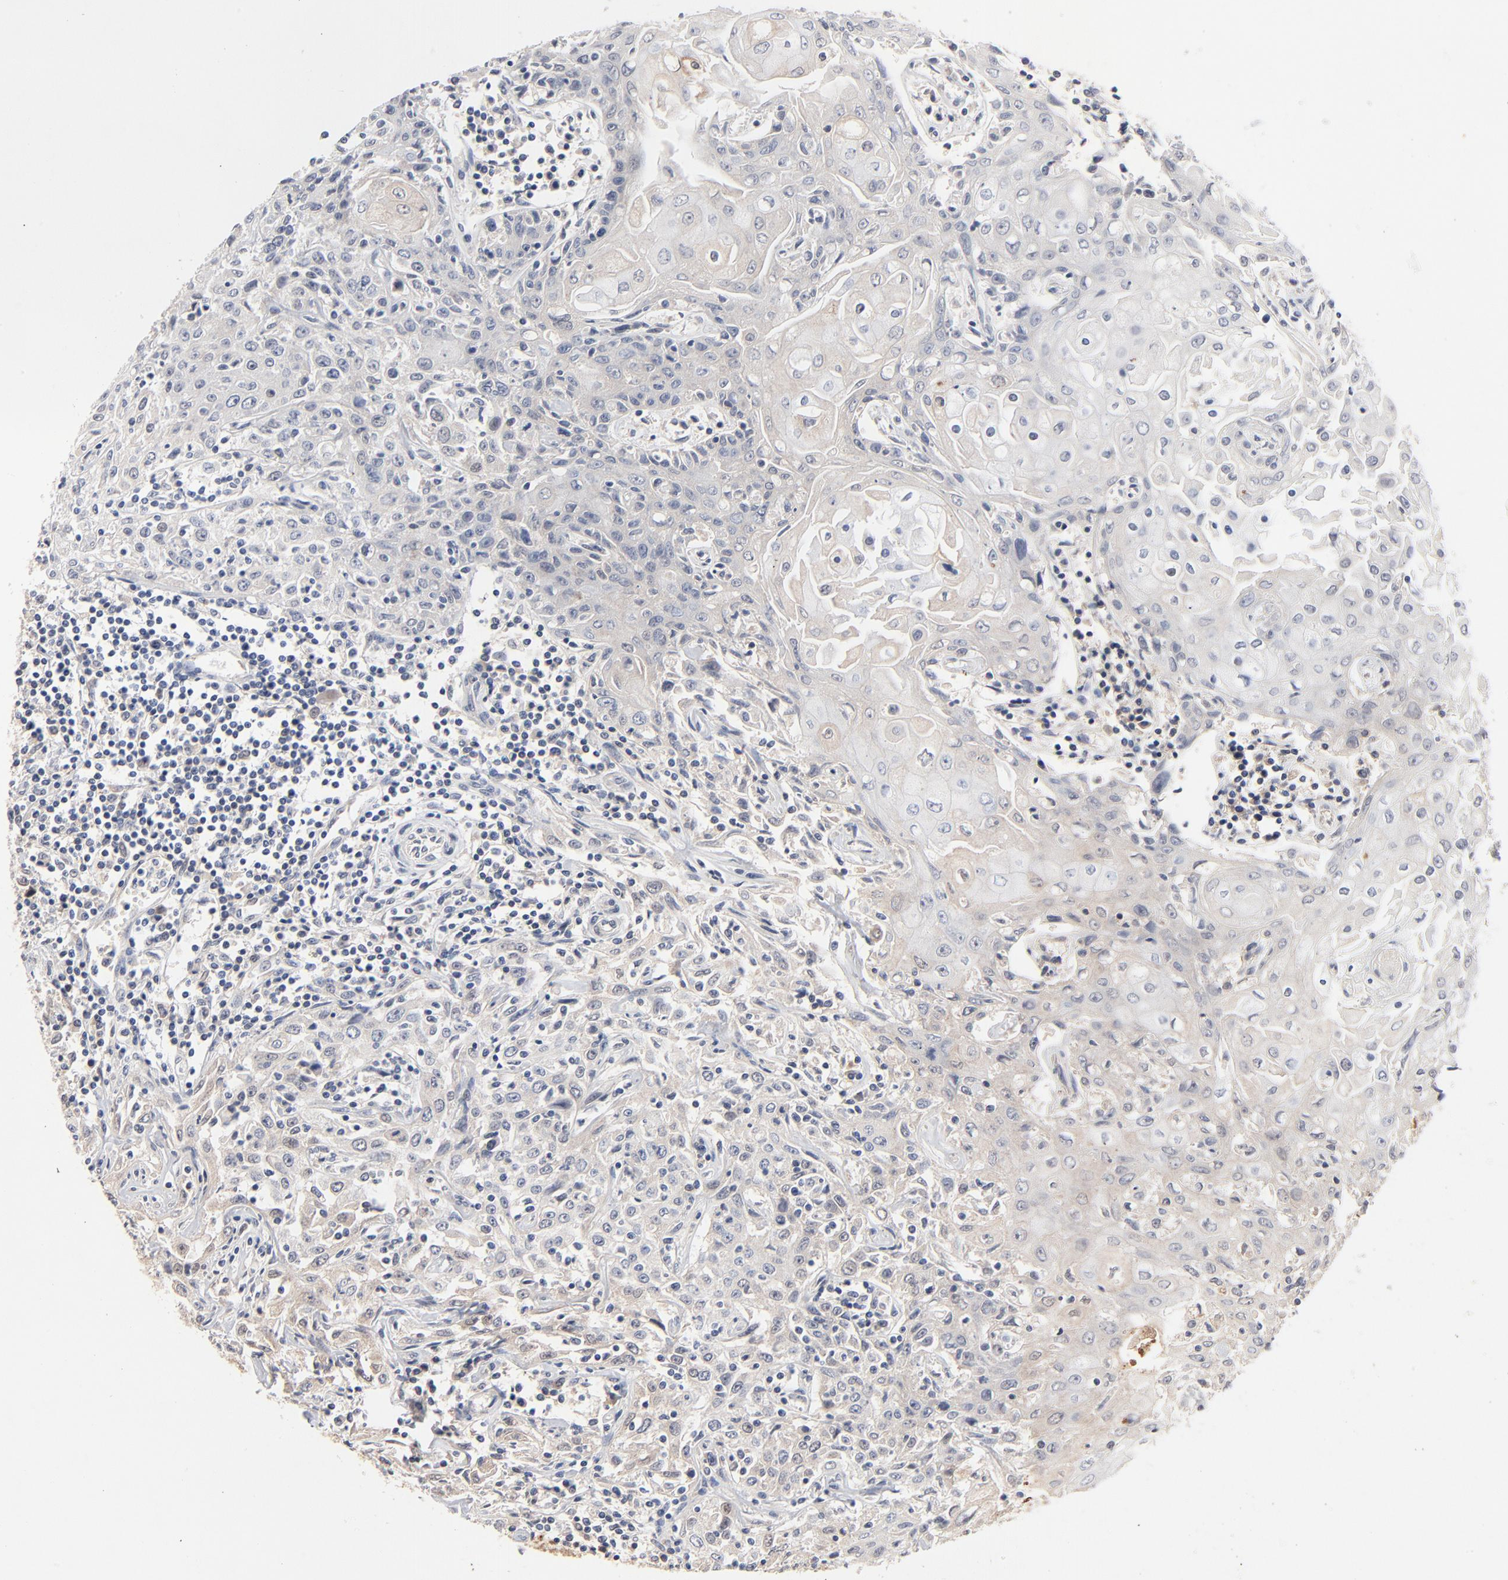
{"staining": {"intensity": "moderate", "quantity": "25%-75%", "location": "cytoplasmic/membranous"}, "tissue": "head and neck cancer", "cell_type": "Tumor cells", "image_type": "cancer", "snomed": [{"axis": "morphology", "description": "Squamous cell carcinoma, NOS"}, {"axis": "topography", "description": "Oral tissue"}, {"axis": "topography", "description": "Head-Neck"}], "caption": "Immunohistochemistry (IHC) image of squamous cell carcinoma (head and neck) stained for a protein (brown), which displays medium levels of moderate cytoplasmic/membranous staining in about 25%-75% of tumor cells.", "gene": "SERPINA4", "patient": {"sex": "female", "age": 76}}